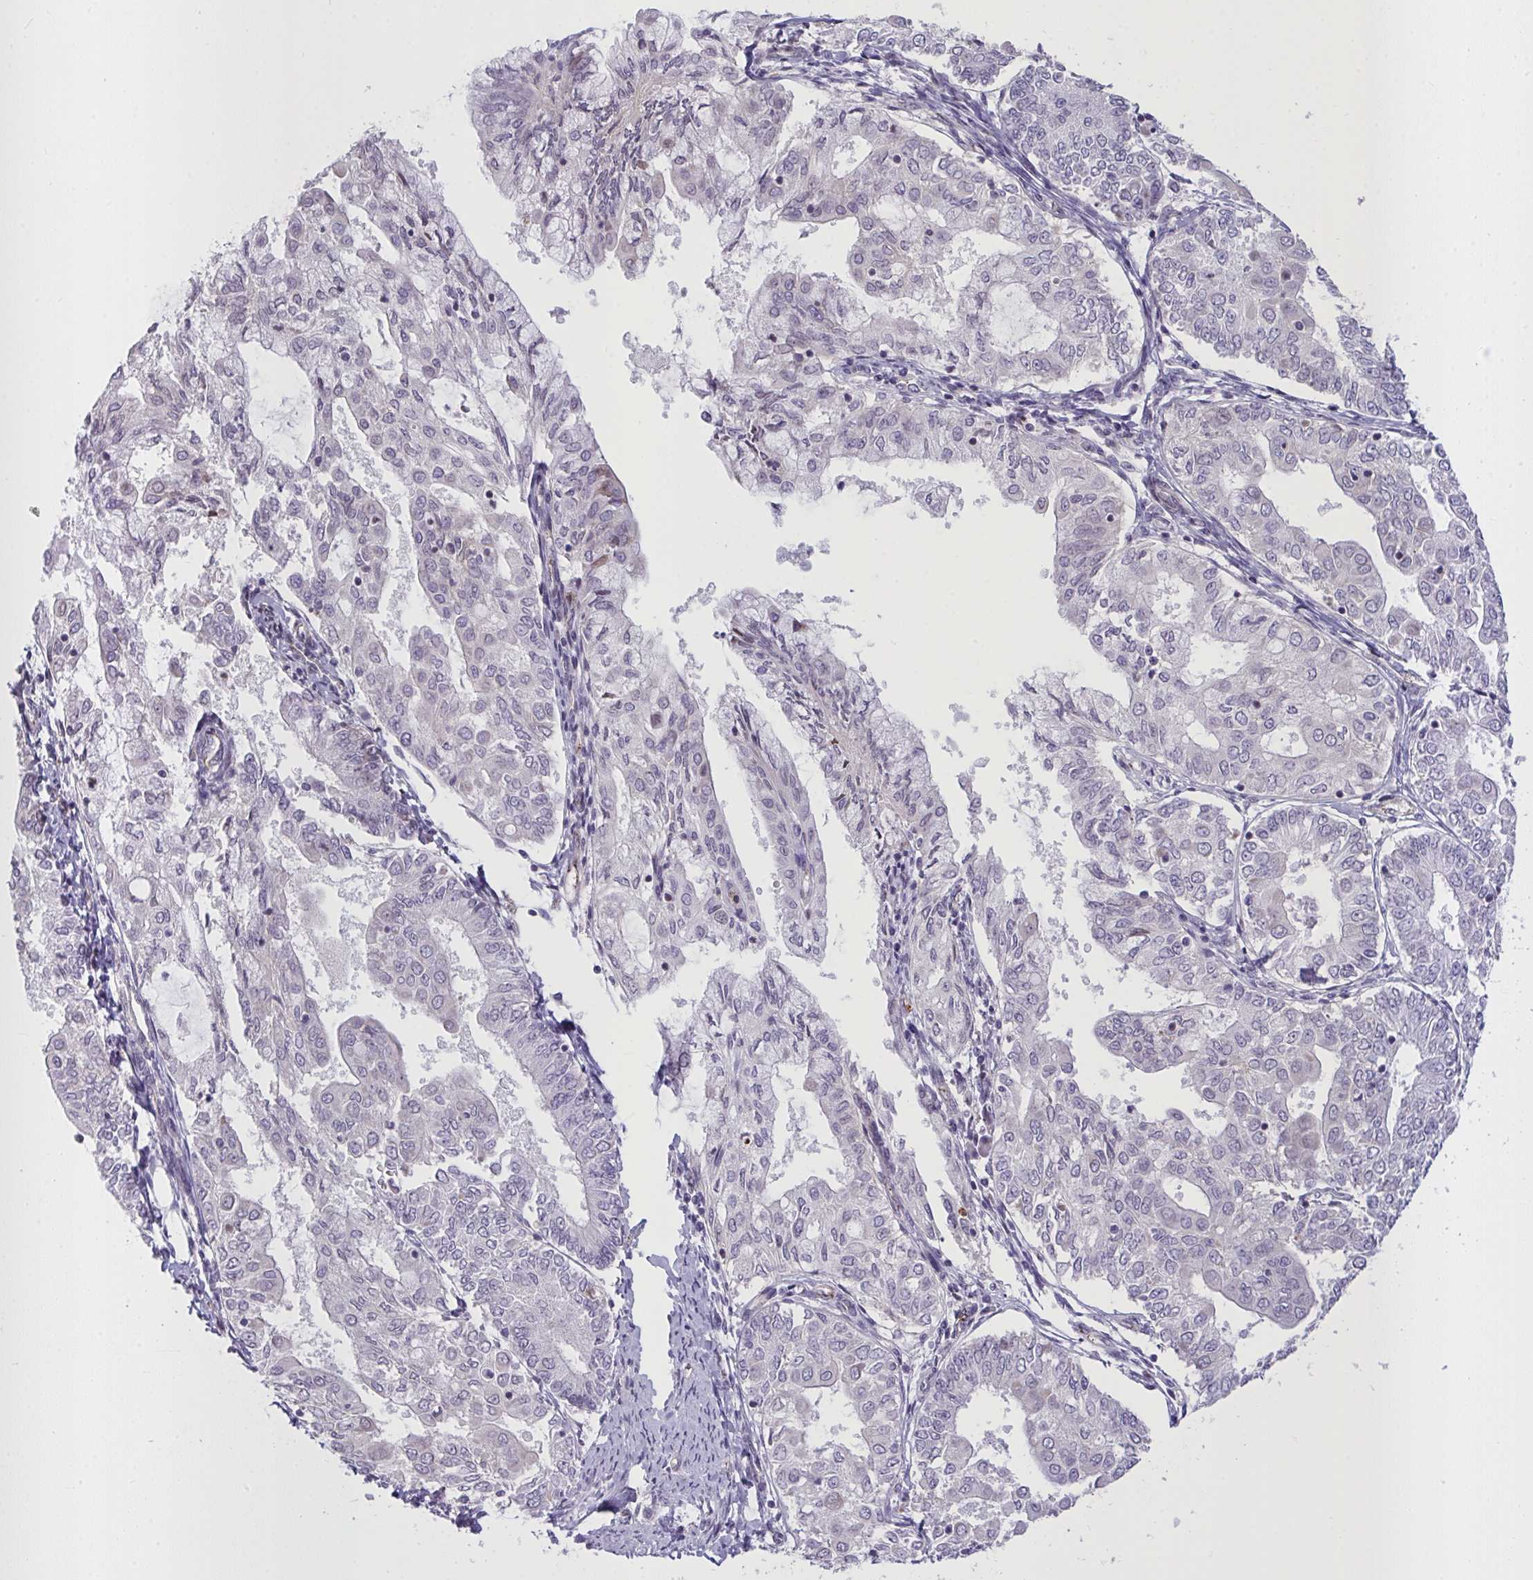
{"staining": {"intensity": "negative", "quantity": "none", "location": "none"}, "tissue": "endometrial cancer", "cell_type": "Tumor cells", "image_type": "cancer", "snomed": [{"axis": "morphology", "description": "Adenocarcinoma, NOS"}, {"axis": "topography", "description": "Endometrium"}], "caption": "This is a image of immunohistochemistry (IHC) staining of adenocarcinoma (endometrial), which shows no staining in tumor cells.", "gene": "SEMA6B", "patient": {"sex": "female", "age": 68}}